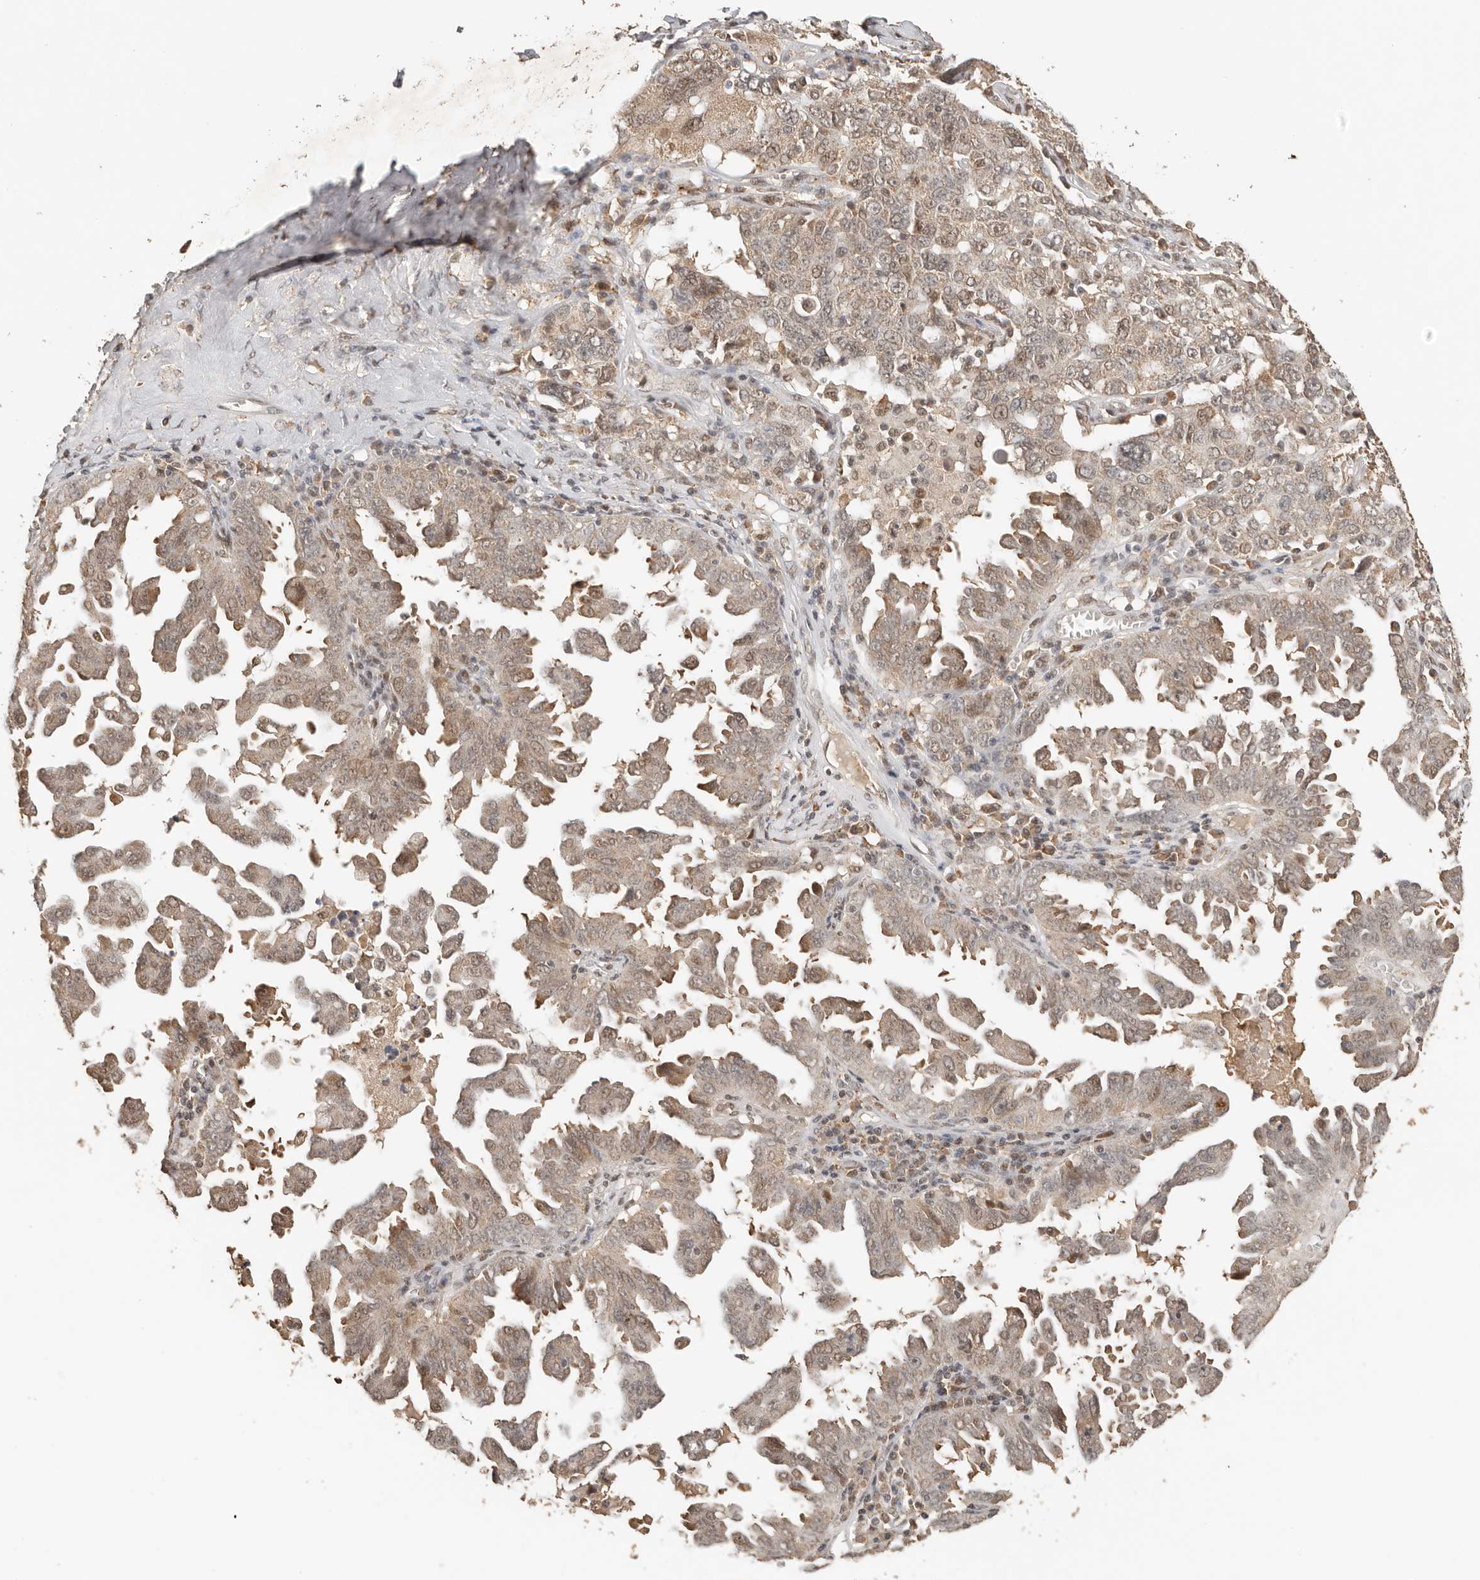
{"staining": {"intensity": "moderate", "quantity": "25%-75%", "location": "cytoplasmic/membranous,nuclear"}, "tissue": "ovarian cancer", "cell_type": "Tumor cells", "image_type": "cancer", "snomed": [{"axis": "morphology", "description": "Carcinoma, endometroid"}, {"axis": "topography", "description": "Ovary"}], "caption": "Immunohistochemical staining of human endometroid carcinoma (ovarian) shows medium levels of moderate cytoplasmic/membranous and nuclear protein positivity in about 25%-75% of tumor cells.", "gene": "SEC14L1", "patient": {"sex": "female", "age": 62}}